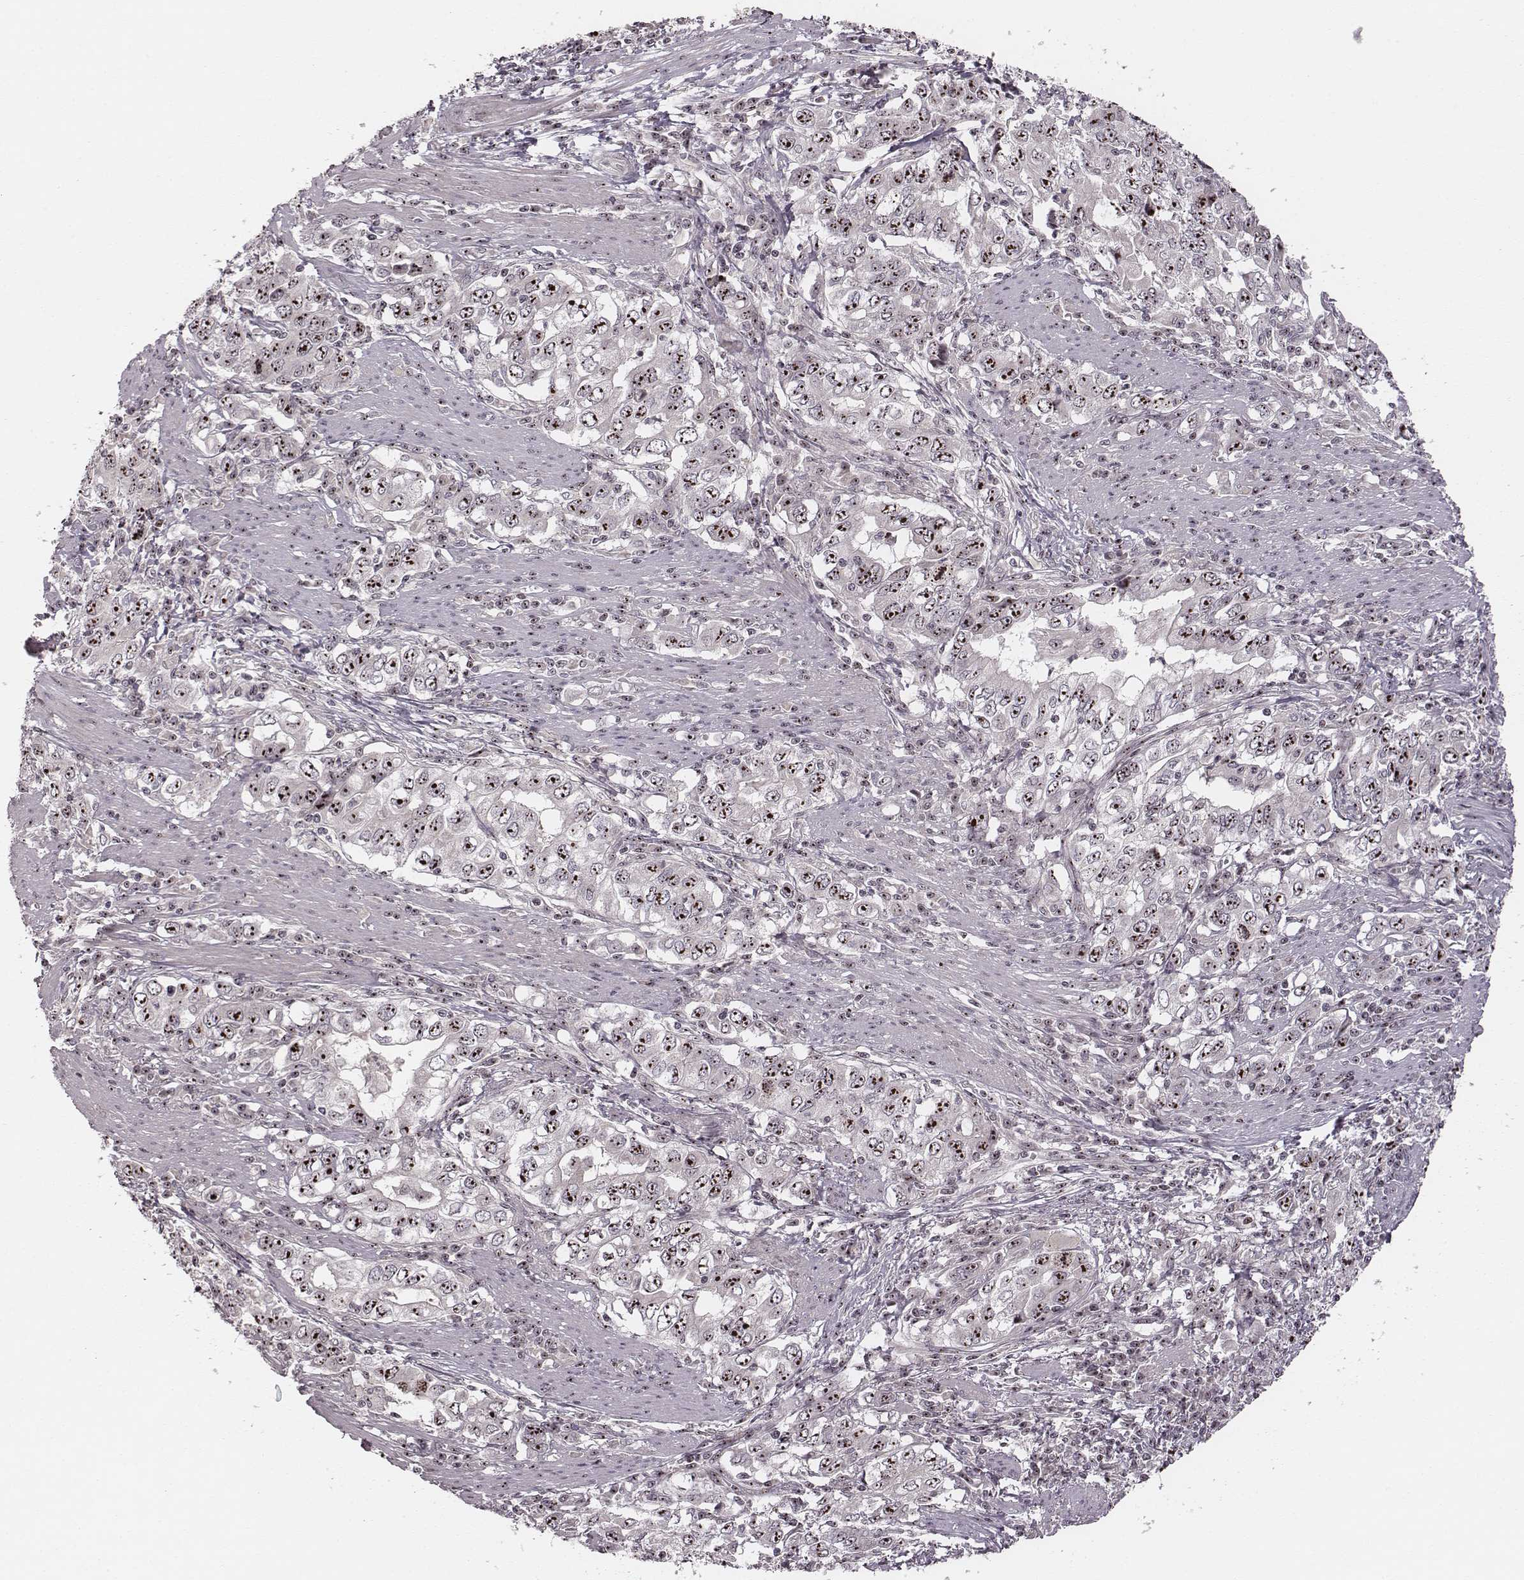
{"staining": {"intensity": "moderate", "quantity": ">75%", "location": "nuclear"}, "tissue": "stomach cancer", "cell_type": "Tumor cells", "image_type": "cancer", "snomed": [{"axis": "morphology", "description": "Adenocarcinoma, NOS"}, {"axis": "topography", "description": "Stomach, lower"}], "caption": "Immunohistochemistry of stomach cancer shows medium levels of moderate nuclear positivity in approximately >75% of tumor cells. (DAB (3,3'-diaminobenzidine) = brown stain, brightfield microscopy at high magnification).", "gene": "NOP56", "patient": {"sex": "female", "age": 72}}